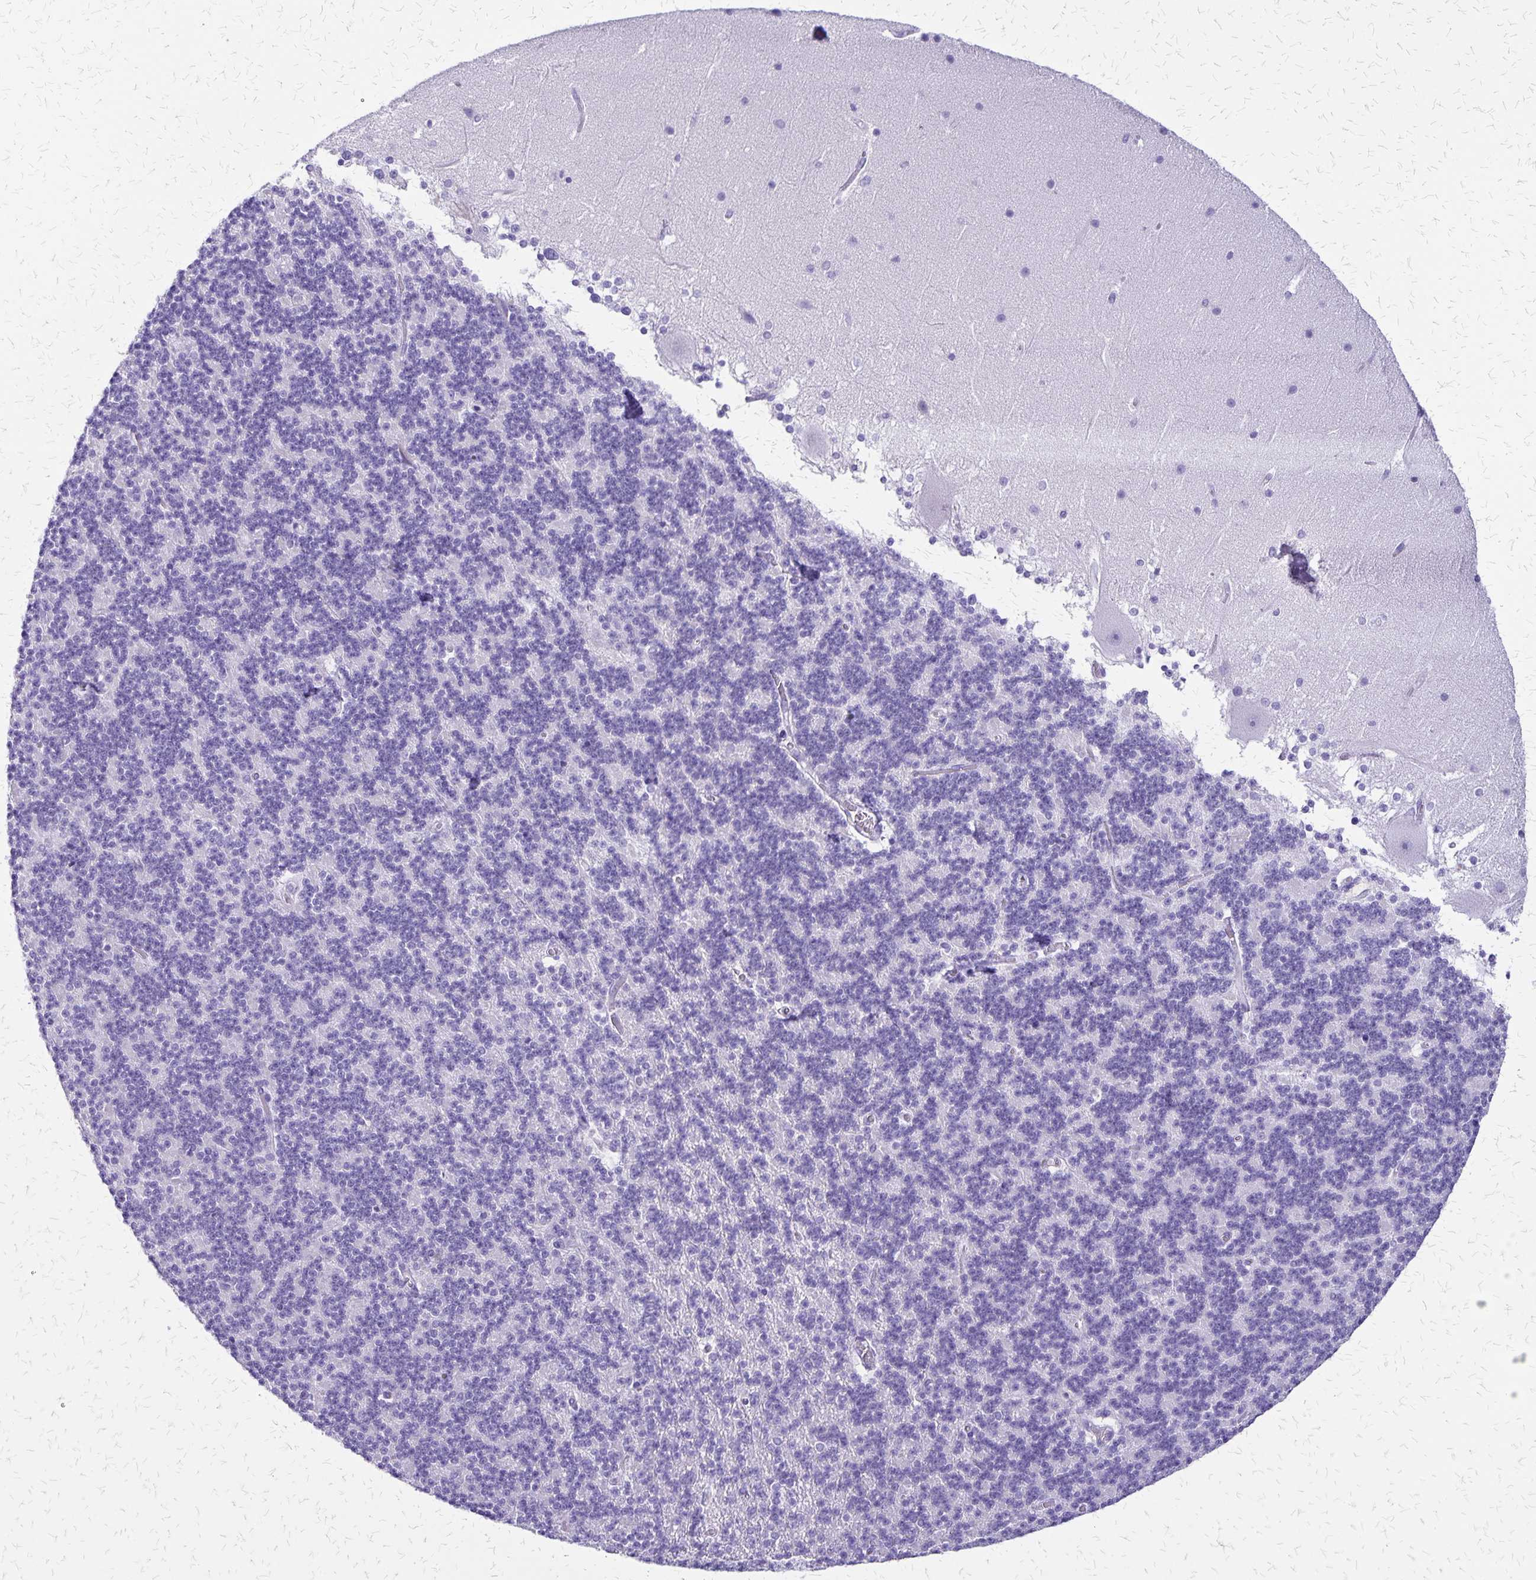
{"staining": {"intensity": "negative", "quantity": "none", "location": "none"}, "tissue": "cerebellum", "cell_type": "Cells in granular layer", "image_type": "normal", "snomed": [{"axis": "morphology", "description": "Normal tissue, NOS"}, {"axis": "topography", "description": "Cerebellum"}], "caption": "DAB (3,3'-diaminobenzidine) immunohistochemical staining of normal human cerebellum exhibits no significant staining in cells in granular layer. Brightfield microscopy of IHC stained with DAB (3,3'-diaminobenzidine) (brown) and hematoxylin (blue), captured at high magnification.", "gene": "SLC13A2", "patient": {"sex": "female", "age": 19}}